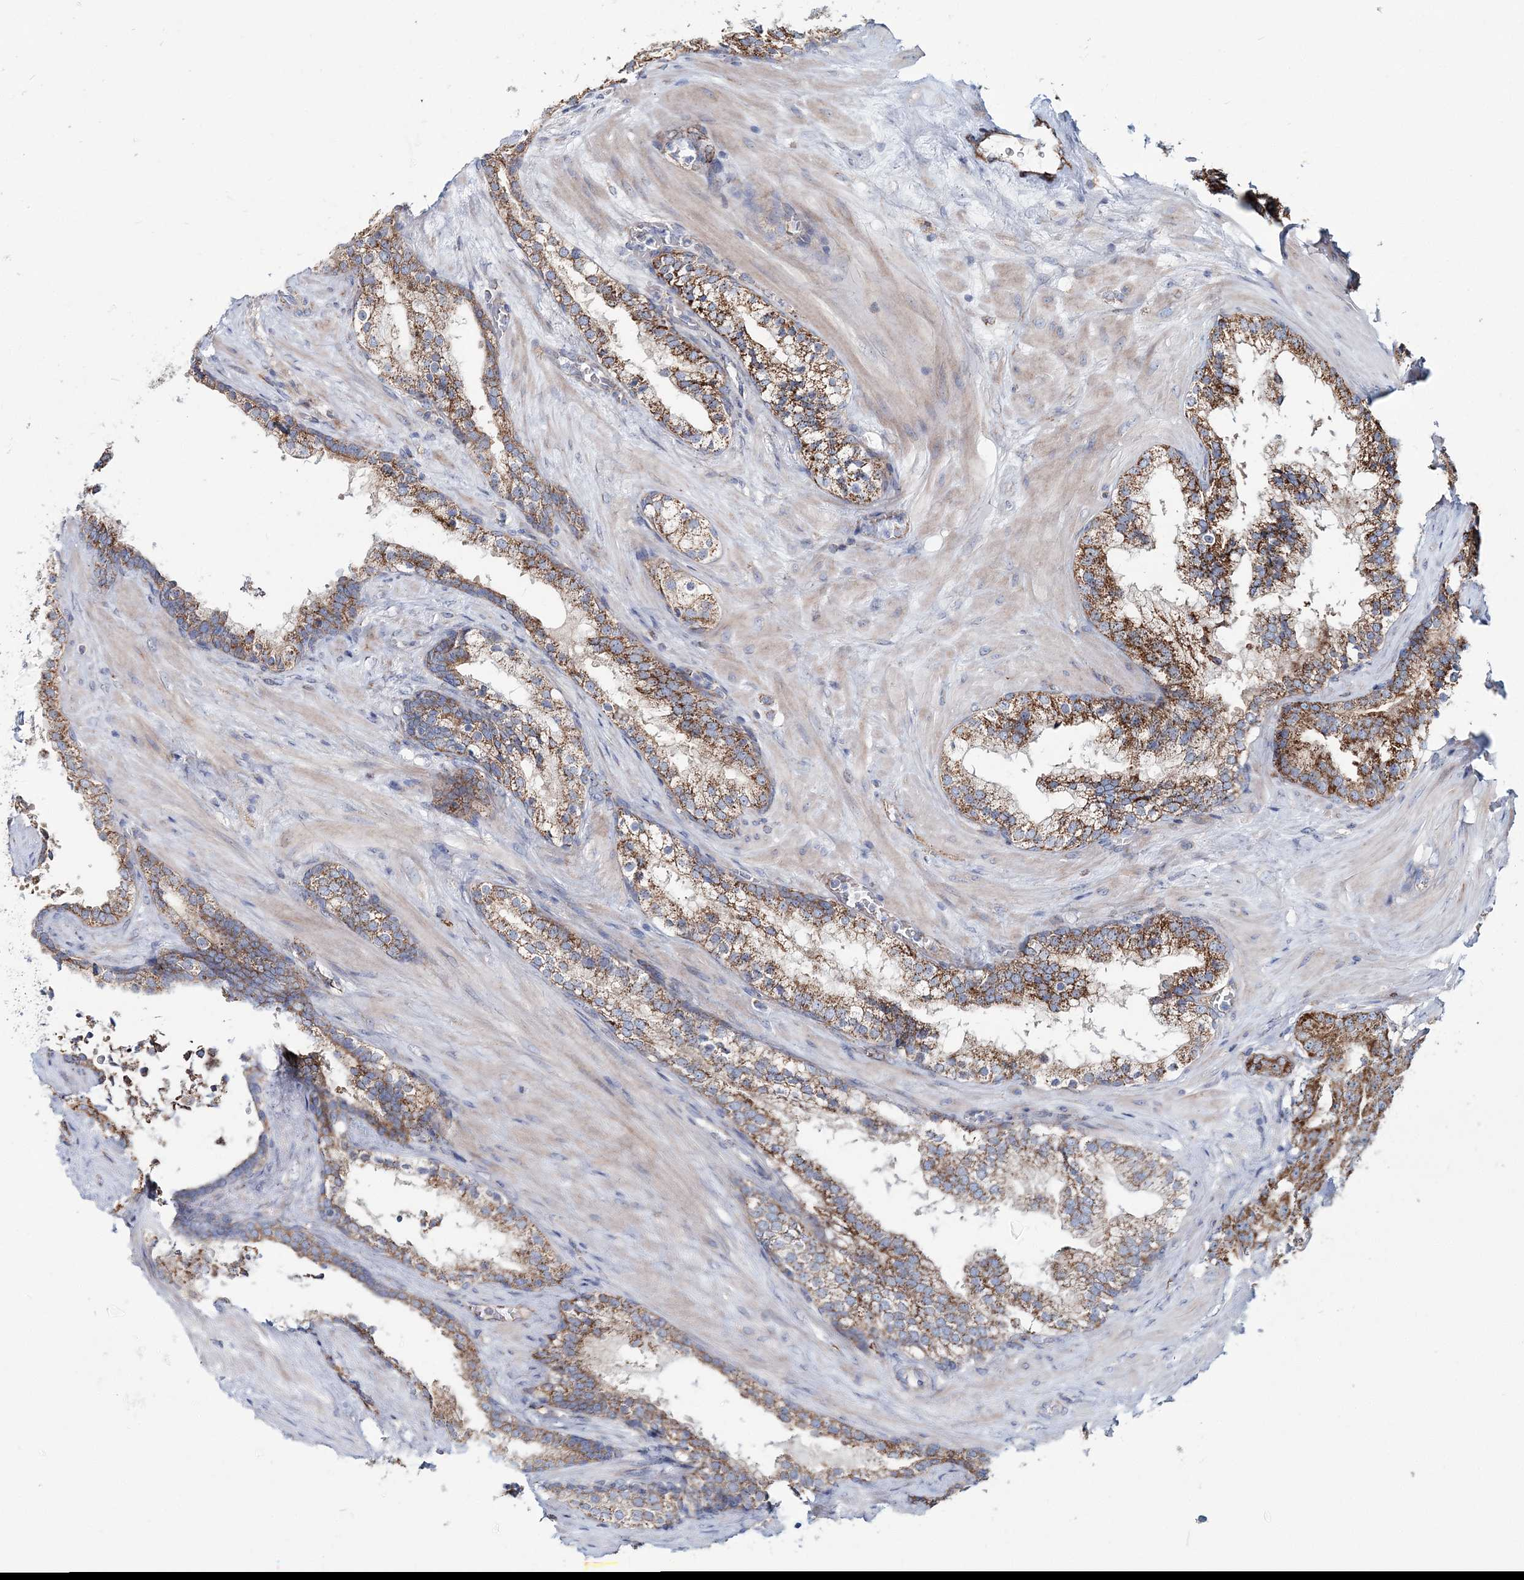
{"staining": {"intensity": "moderate", "quantity": ">75%", "location": "cytoplasmic/membranous"}, "tissue": "prostate cancer", "cell_type": "Tumor cells", "image_type": "cancer", "snomed": [{"axis": "morphology", "description": "Adenocarcinoma, High grade"}, {"axis": "topography", "description": "Prostate"}], "caption": "Immunohistochemistry image of human prostate adenocarcinoma (high-grade) stained for a protein (brown), which shows medium levels of moderate cytoplasmic/membranous staining in approximately >75% of tumor cells.", "gene": "ARHGAP6", "patient": {"sex": "male", "age": 57}}